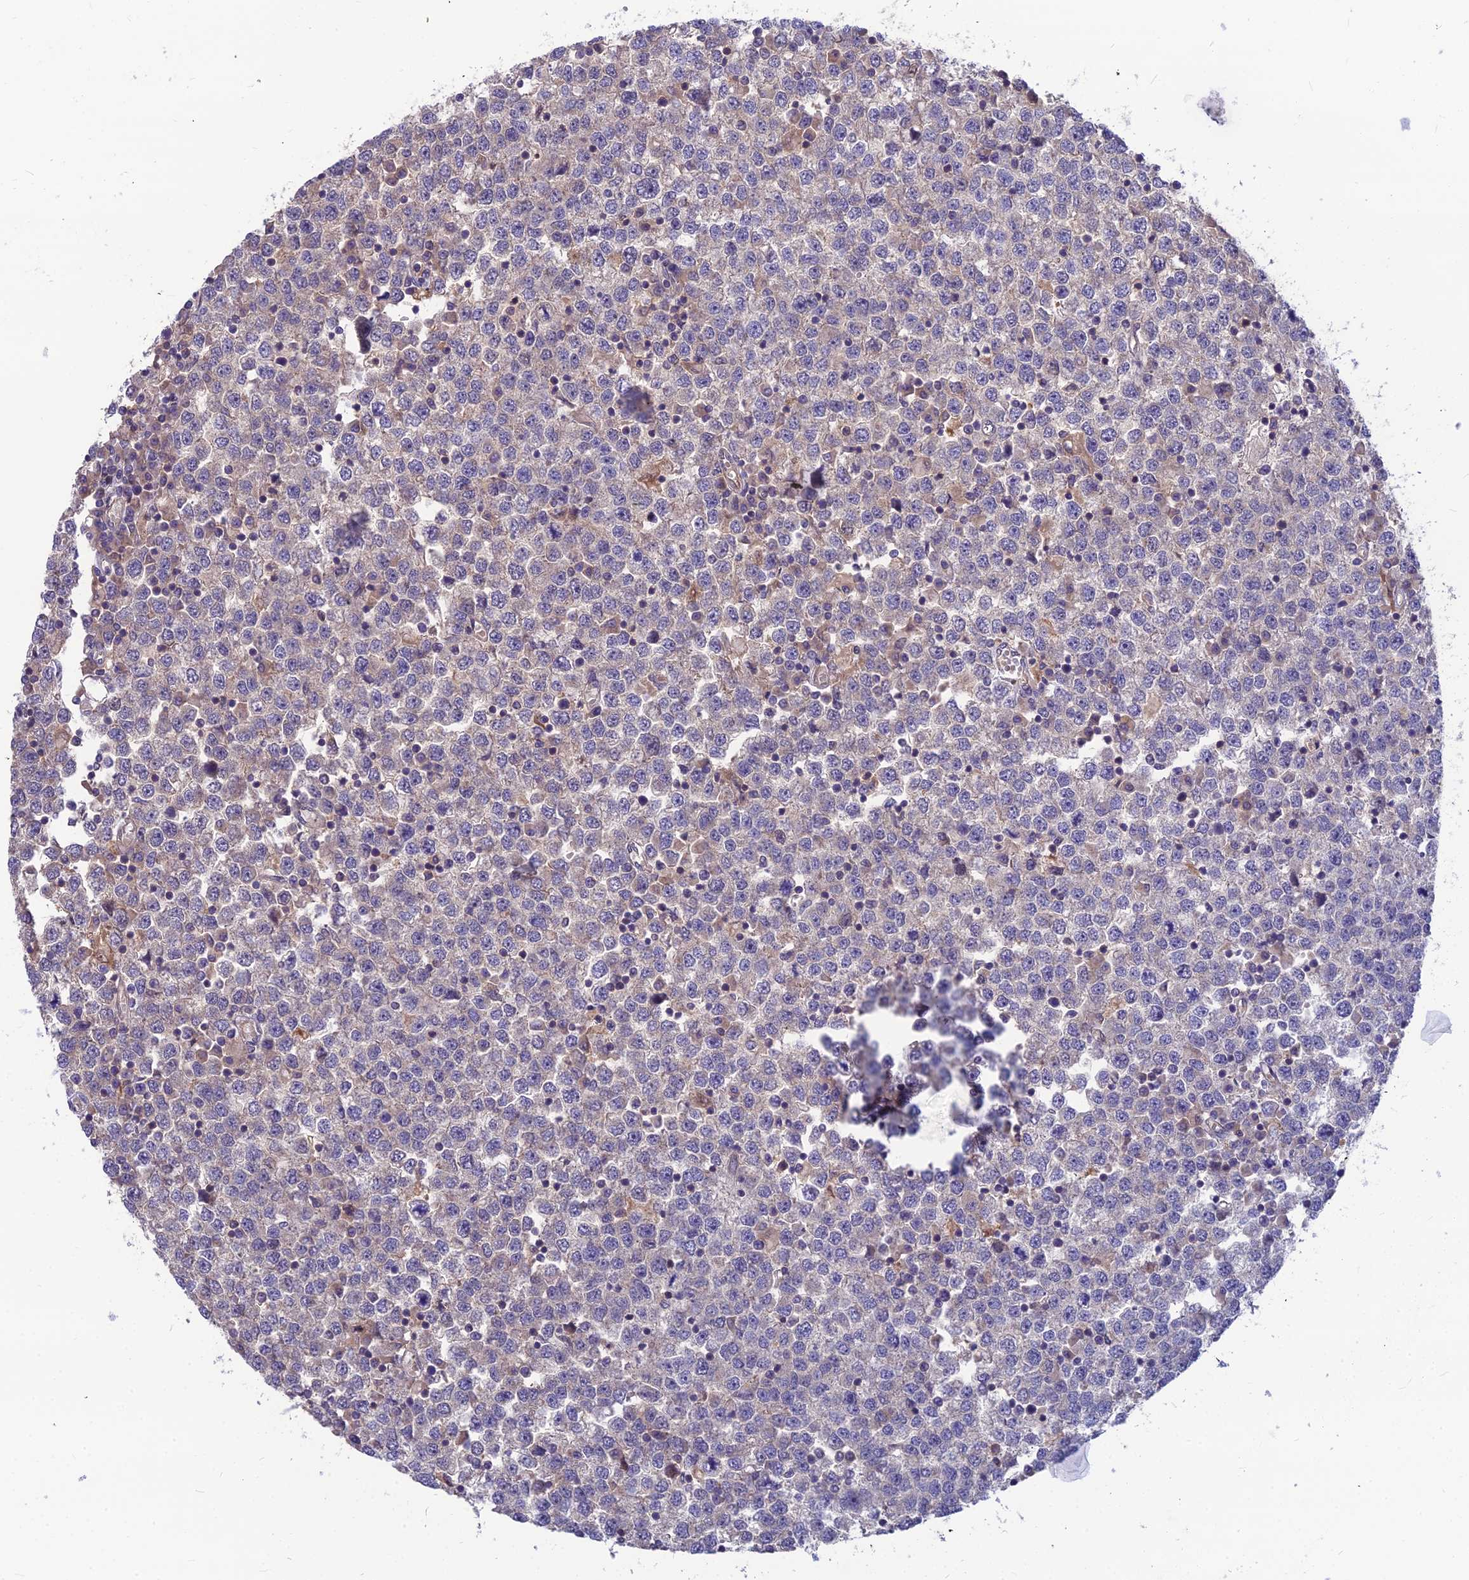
{"staining": {"intensity": "negative", "quantity": "none", "location": "none"}, "tissue": "testis cancer", "cell_type": "Tumor cells", "image_type": "cancer", "snomed": [{"axis": "morphology", "description": "Seminoma, NOS"}, {"axis": "topography", "description": "Testis"}], "caption": "The immunohistochemistry (IHC) photomicrograph has no significant staining in tumor cells of seminoma (testis) tissue.", "gene": "MVD", "patient": {"sex": "male", "age": 65}}